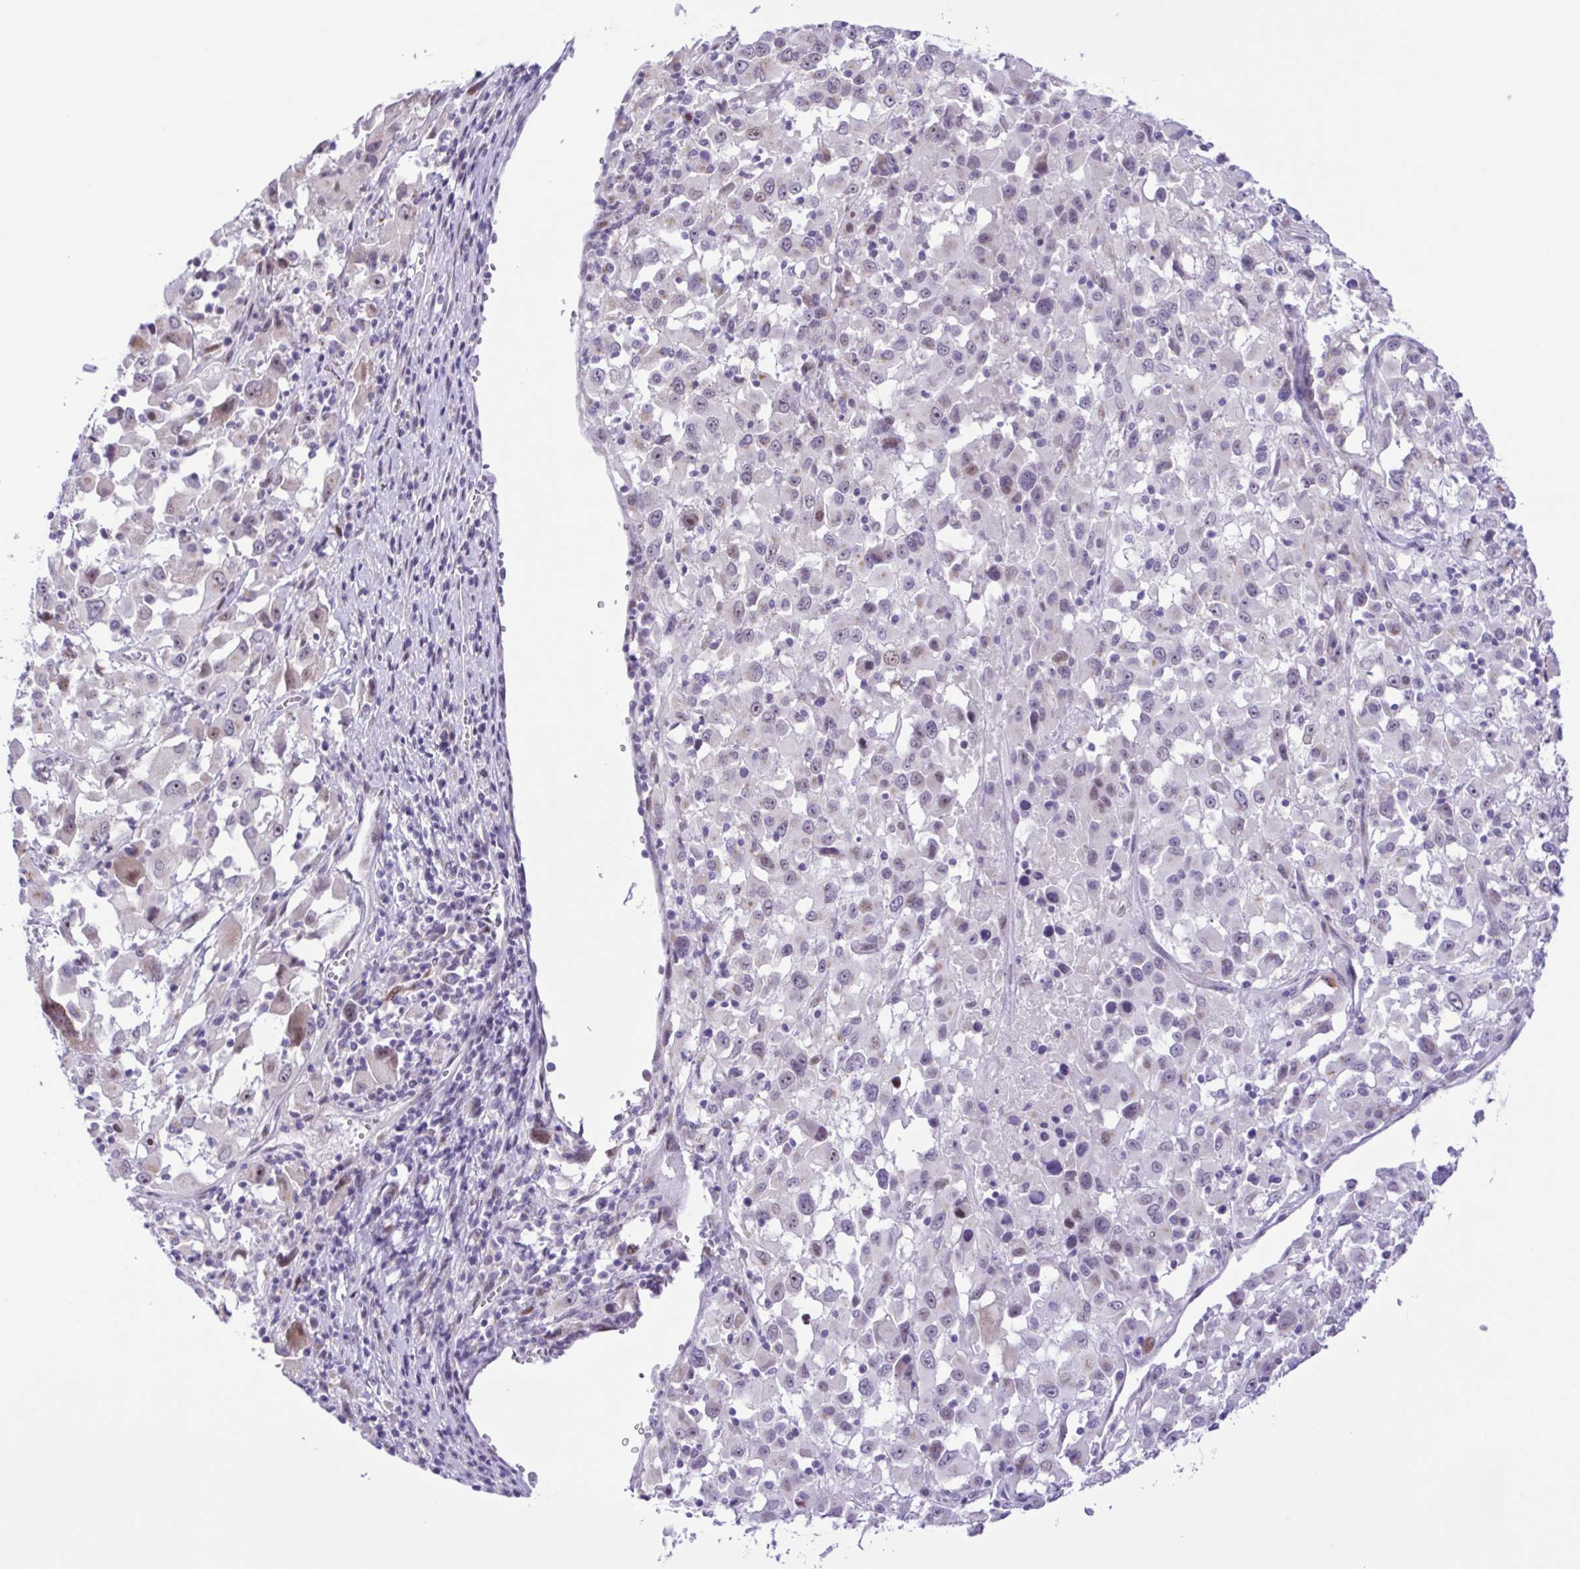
{"staining": {"intensity": "weak", "quantity": "<25%", "location": "nuclear"}, "tissue": "melanoma", "cell_type": "Tumor cells", "image_type": "cancer", "snomed": [{"axis": "morphology", "description": "Malignant melanoma, Metastatic site"}, {"axis": "topography", "description": "Soft tissue"}], "caption": "IHC histopathology image of neoplastic tissue: human malignant melanoma (metastatic site) stained with DAB (3,3'-diaminobenzidine) displays no significant protein positivity in tumor cells. (DAB immunohistochemistry visualized using brightfield microscopy, high magnification).", "gene": "TGM3", "patient": {"sex": "male", "age": 50}}